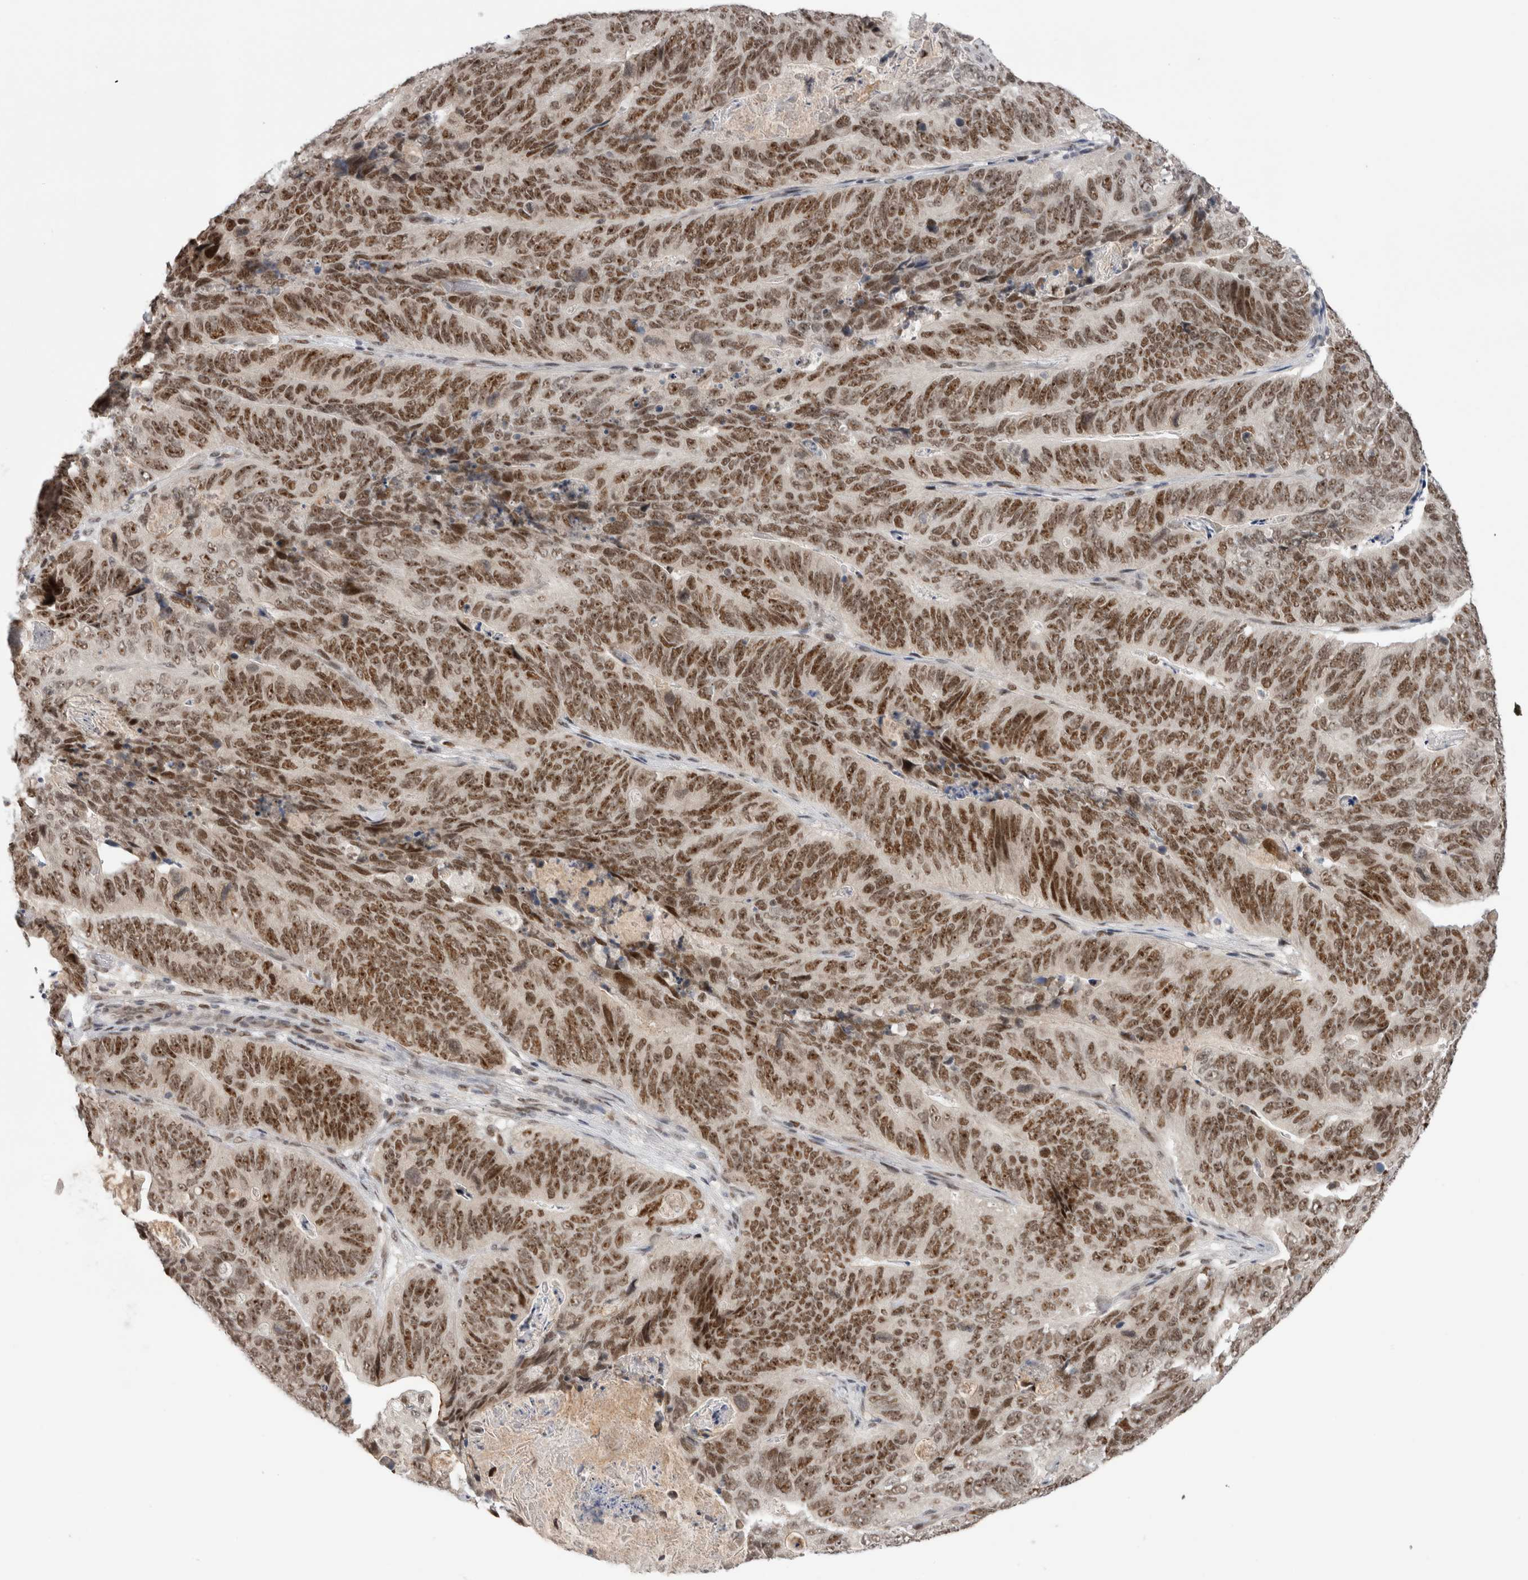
{"staining": {"intensity": "moderate", "quantity": ">75%", "location": "nuclear"}, "tissue": "stomach cancer", "cell_type": "Tumor cells", "image_type": "cancer", "snomed": [{"axis": "morphology", "description": "Normal tissue, NOS"}, {"axis": "morphology", "description": "Adenocarcinoma, NOS"}, {"axis": "topography", "description": "Stomach"}], "caption": "Immunohistochemistry (IHC) of human adenocarcinoma (stomach) exhibits medium levels of moderate nuclear expression in about >75% of tumor cells. The staining was performed using DAB, with brown indicating positive protein expression. Nuclei are stained blue with hematoxylin.", "gene": "ZNF521", "patient": {"sex": "female", "age": 89}}